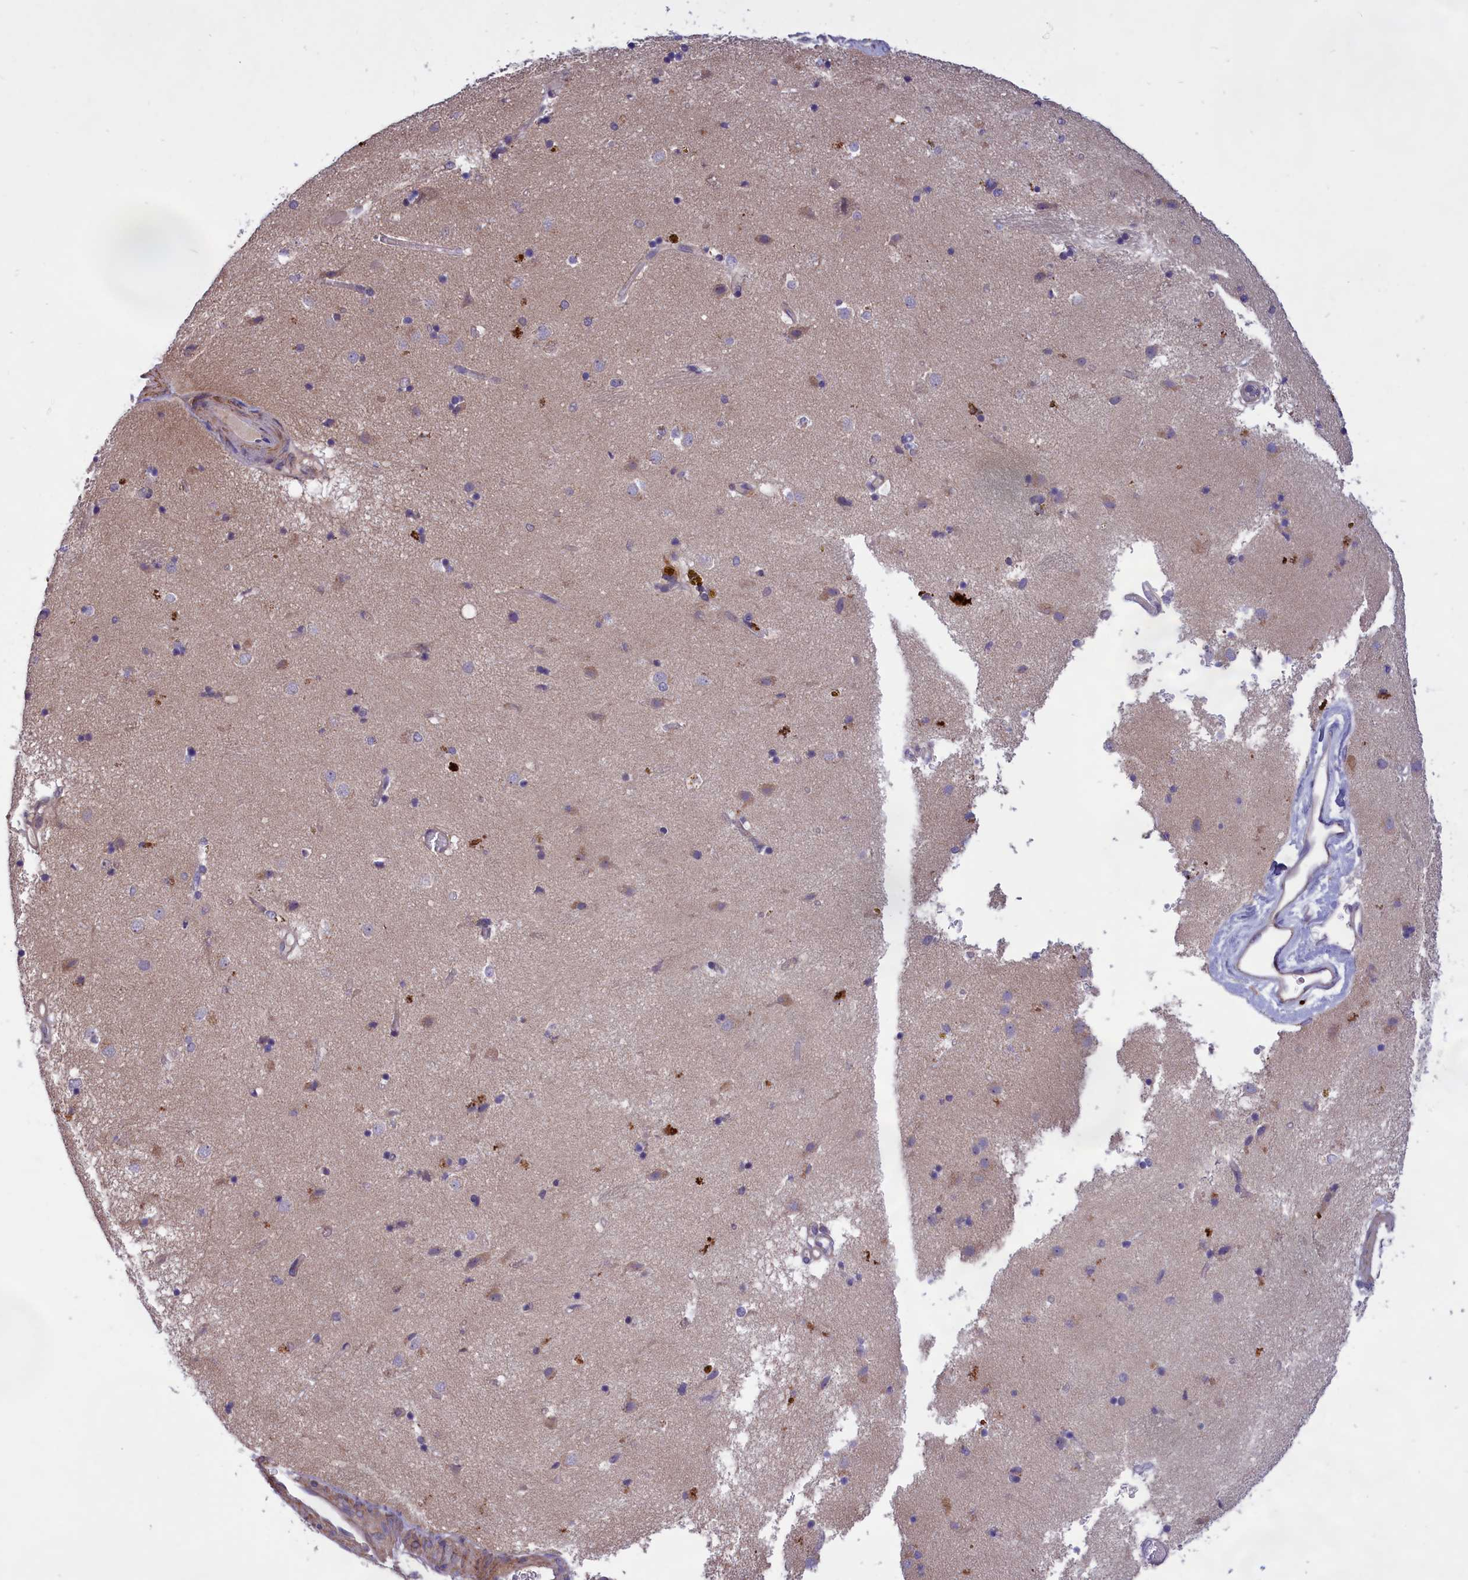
{"staining": {"intensity": "negative", "quantity": "none", "location": "none"}, "tissue": "caudate", "cell_type": "Glial cells", "image_type": "normal", "snomed": [{"axis": "morphology", "description": "Normal tissue, NOS"}, {"axis": "topography", "description": "Lateral ventricle wall"}], "caption": "Caudate stained for a protein using immunohistochemistry displays no expression glial cells.", "gene": "AMDHD2", "patient": {"sex": "male", "age": 70}}